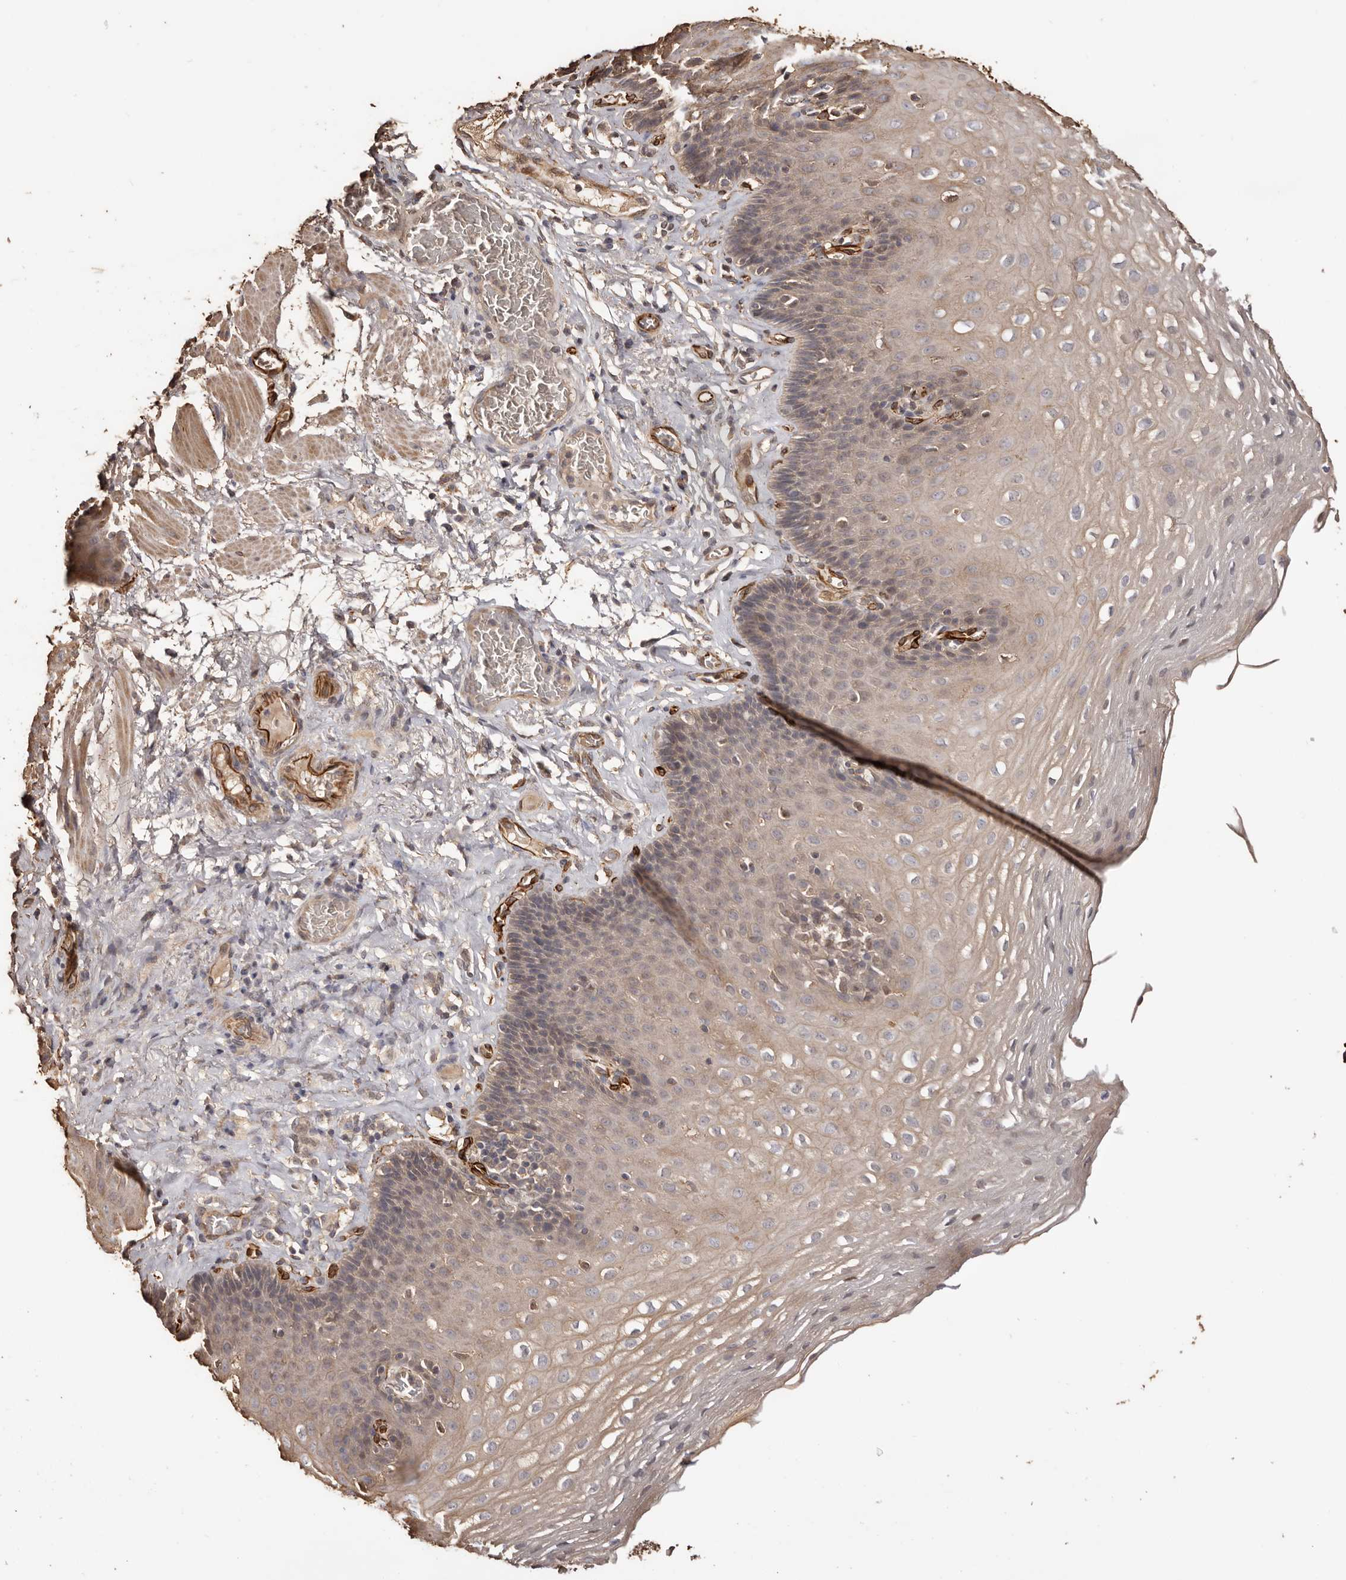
{"staining": {"intensity": "weak", "quantity": "25%-75%", "location": "cytoplasmic/membranous"}, "tissue": "esophagus", "cell_type": "Squamous epithelial cells", "image_type": "normal", "snomed": [{"axis": "morphology", "description": "Normal tissue, NOS"}, {"axis": "topography", "description": "Esophagus"}], "caption": "Immunohistochemistry (IHC) histopathology image of normal human esophagus stained for a protein (brown), which exhibits low levels of weak cytoplasmic/membranous staining in approximately 25%-75% of squamous epithelial cells.", "gene": "ZNF557", "patient": {"sex": "female", "age": 66}}